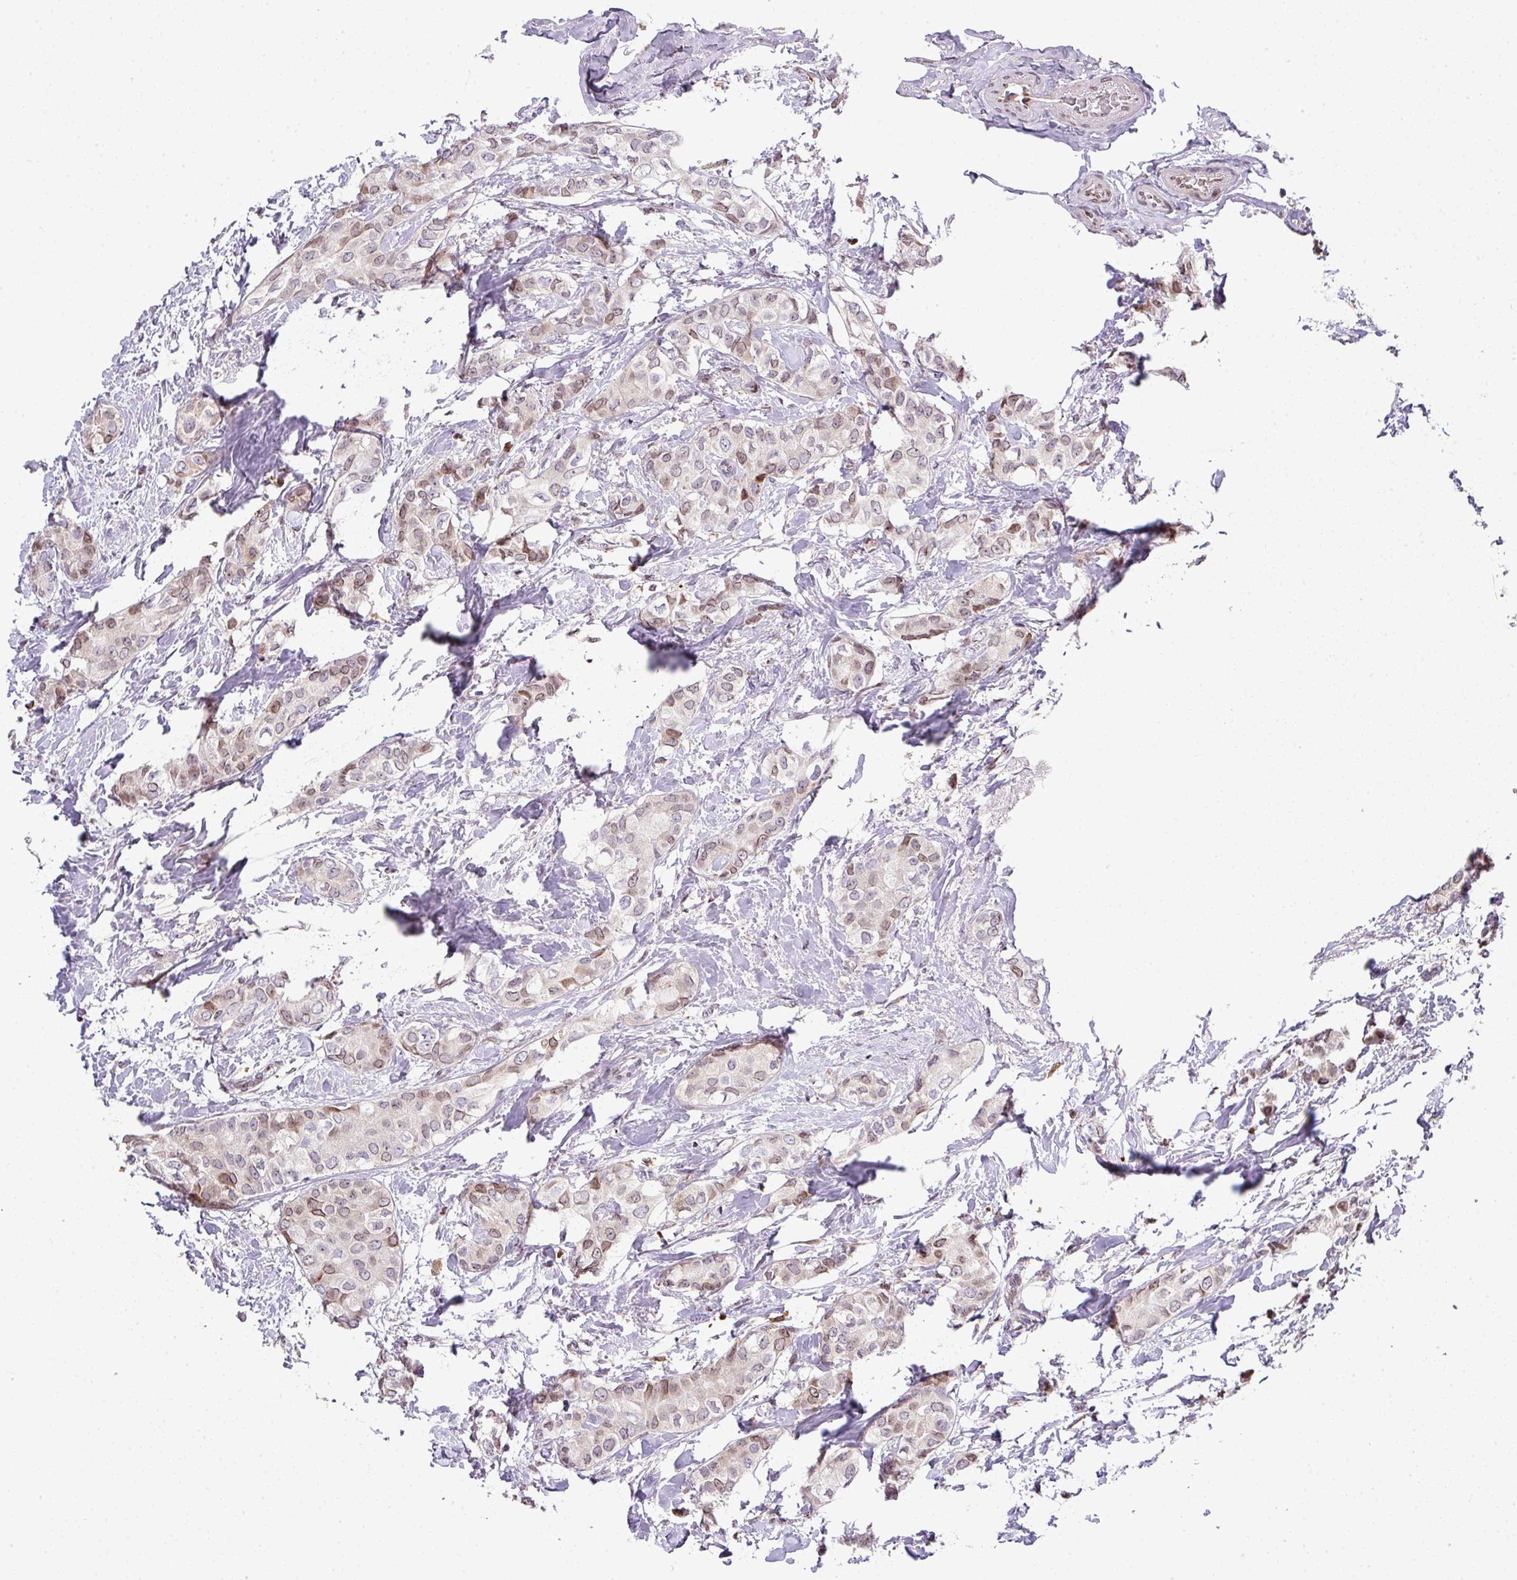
{"staining": {"intensity": "weak", "quantity": "<25%", "location": "cytoplasmic/membranous,nuclear"}, "tissue": "breast cancer", "cell_type": "Tumor cells", "image_type": "cancer", "snomed": [{"axis": "morphology", "description": "Duct carcinoma"}, {"axis": "topography", "description": "Breast"}], "caption": "High power microscopy image of an immunohistochemistry (IHC) histopathology image of breast cancer (invasive ductal carcinoma), revealing no significant staining in tumor cells.", "gene": "PLK1", "patient": {"sex": "female", "age": 73}}